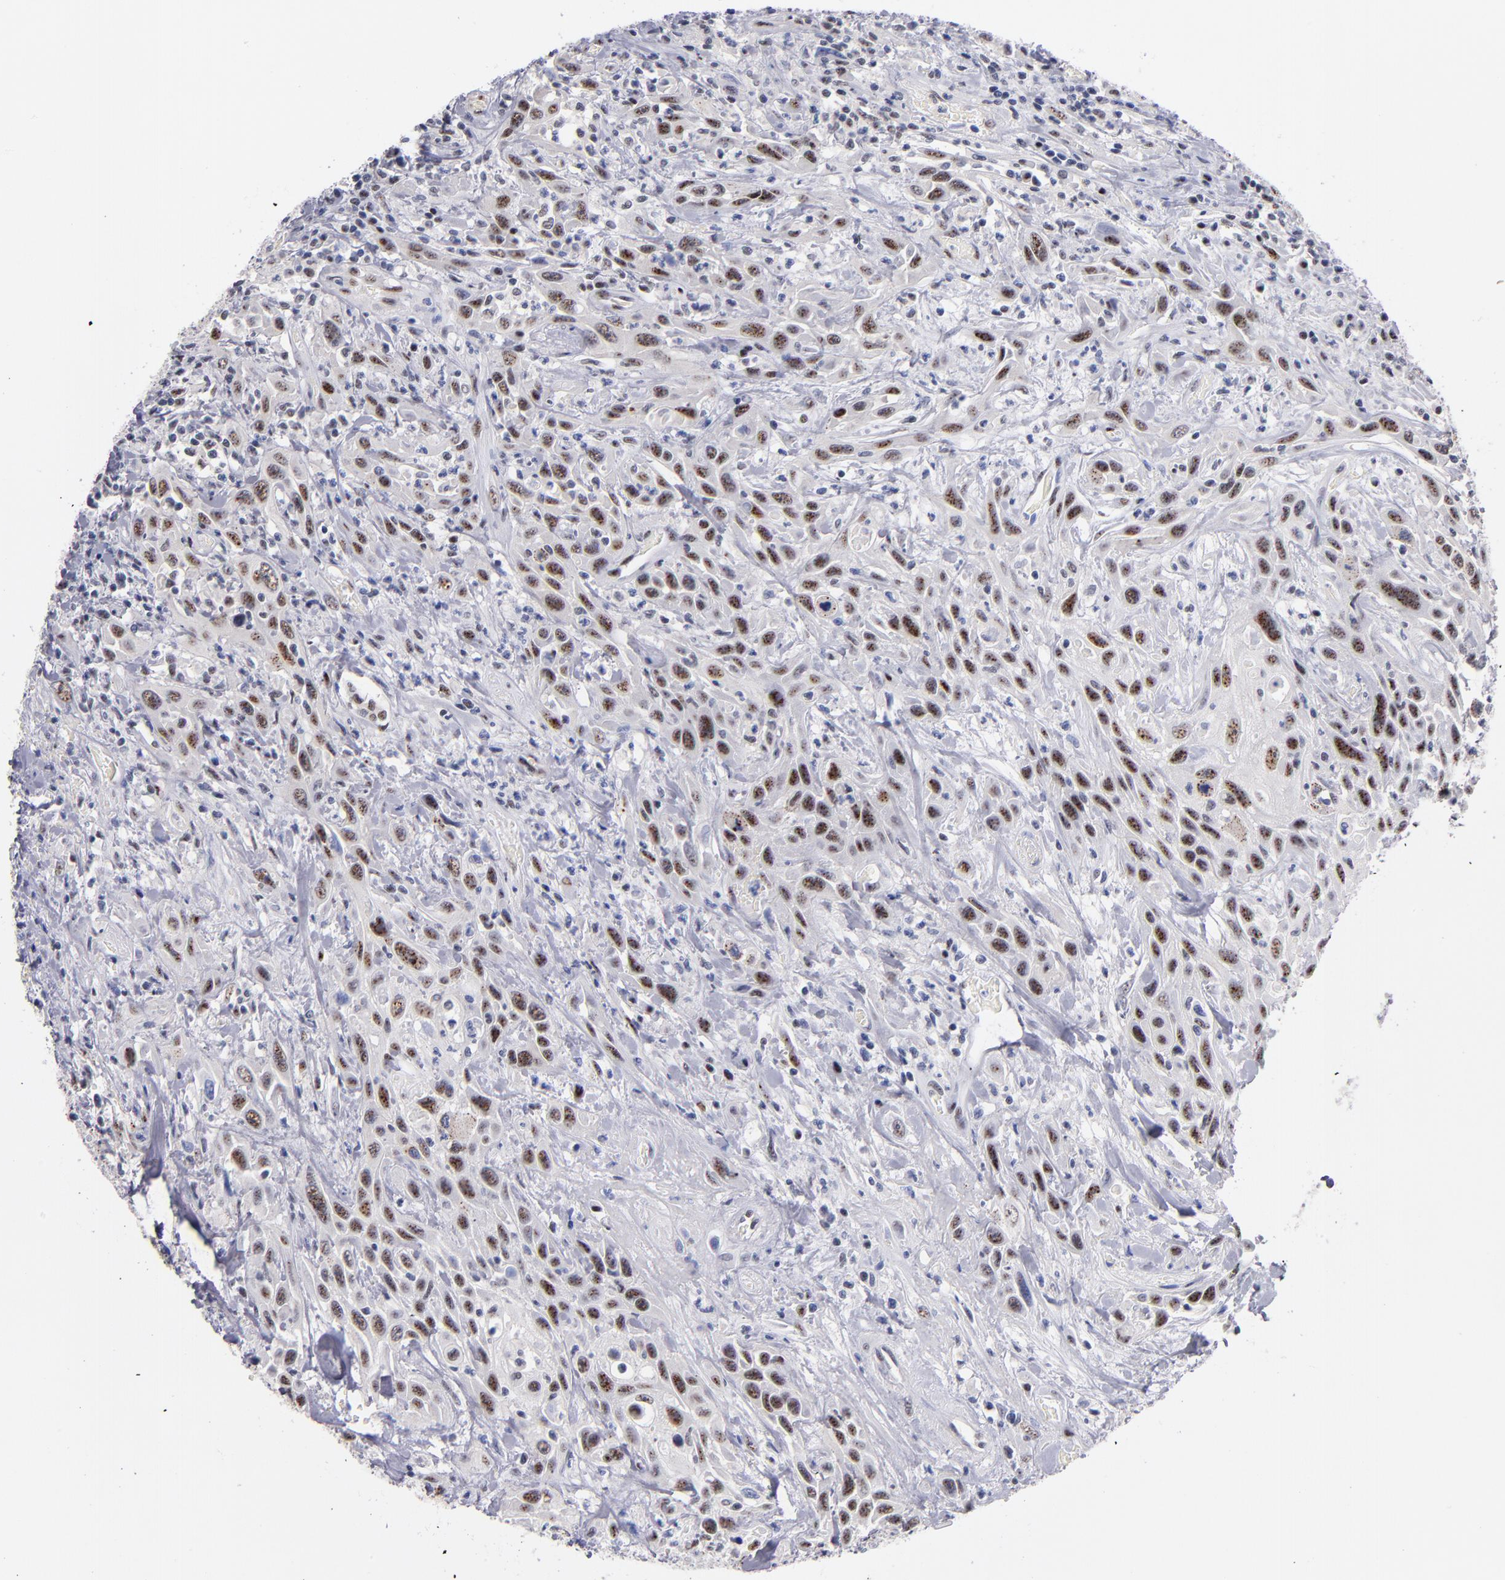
{"staining": {"intensity": "moderate", "quantity": "25%-75%", "location": "nuclear"}, "tissue": "urothelial cancer", "cell_type": "Tumor cells", "image_type": "cancer", "snomed": [{"axis": "morphology", "description": "Urothelial carcinoma, High grade"}, {"axis": "topography", "description": "Urinary bladder"}], "caption": "This is an image of immunohistochemistry (IHC) staining of high-grade urothelial carcinoma, which shows moderate expression in the nuclear of tumor cells.", "gene": "RAF1", "patient": {"sex": "female", "age": 84}}